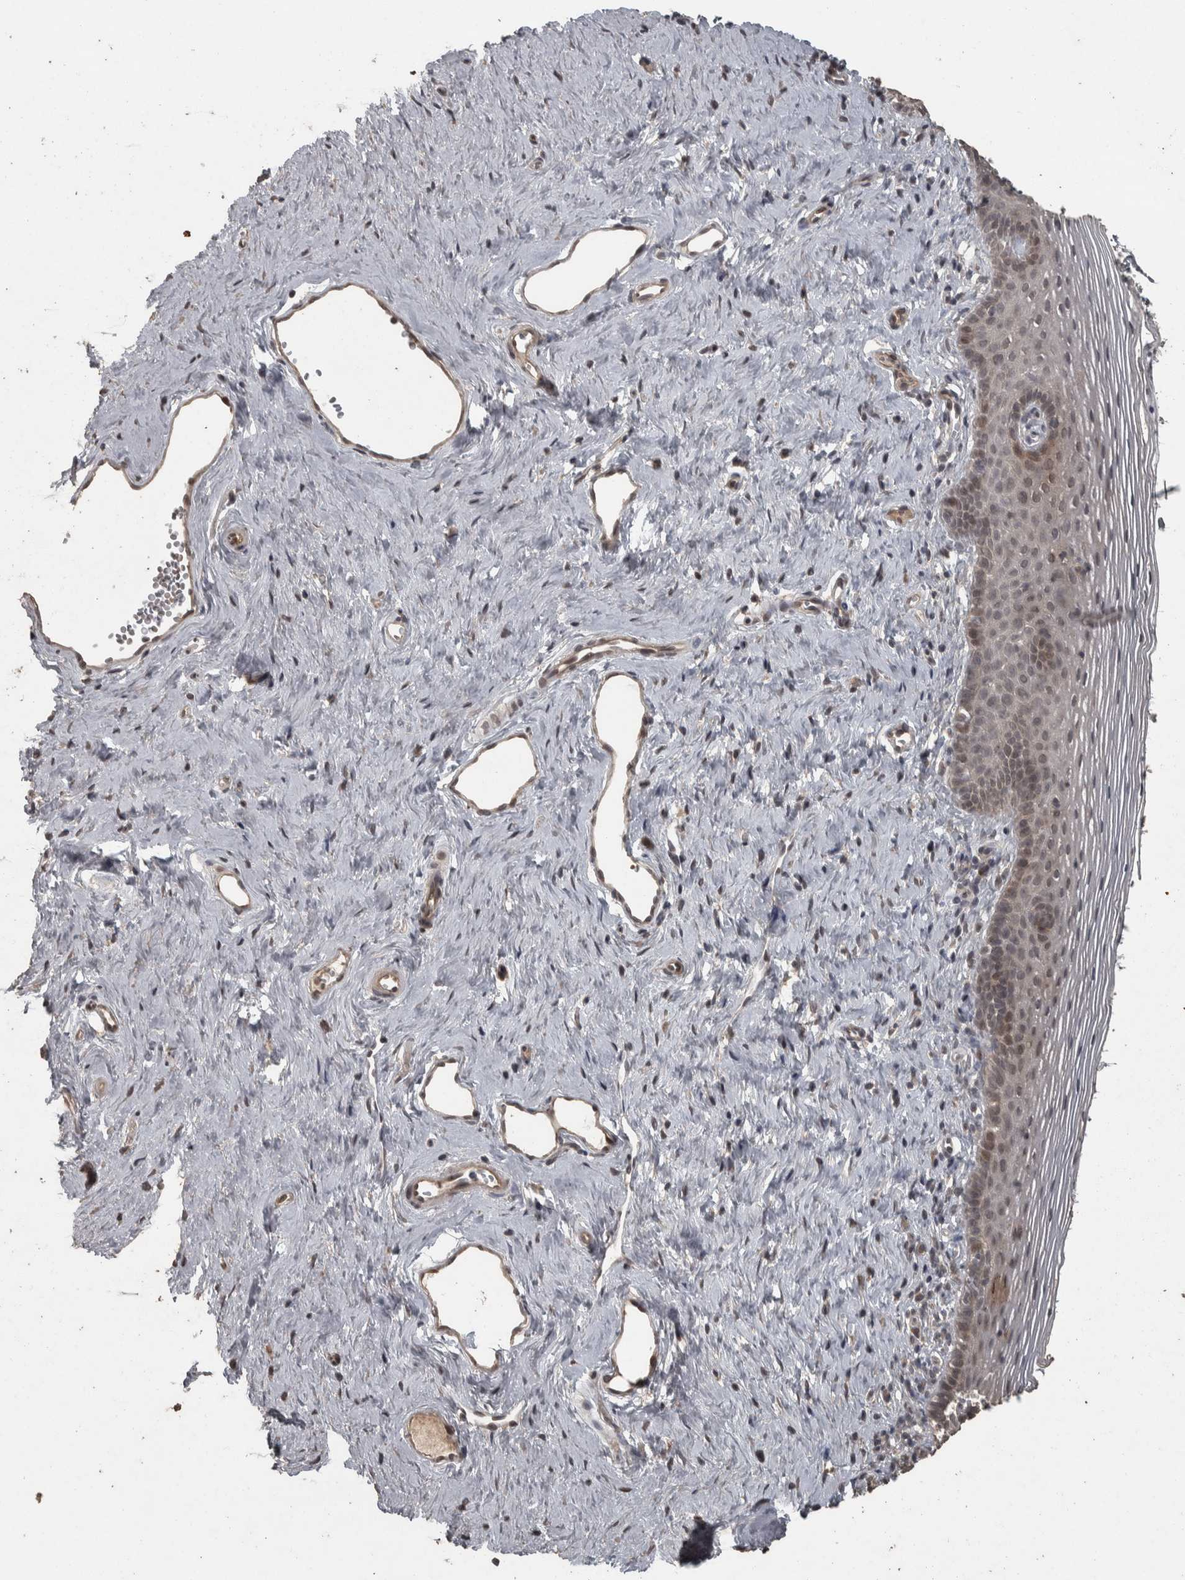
{"staining": {"intensity": "moderate", "quantity": "25%-75%", "location": "nuclear"}, "tissue": "vagina", "cell_type": "Squamous epithelial cells", "image_type": "normal", "snomed": [{"axis": "morphology", "description": "Normal tissue, NOS"}, {"axis": "topography", "description": "Vagina"}], "caption": "Immunohistochemical staining of benign vagina demonstrates 25%-75% levels of moderate nuclear protein expression in about 25%-75% of squamous epithelial cells.", "gene": "ACO1", "patient": {"sex": "female", "age": 32}}